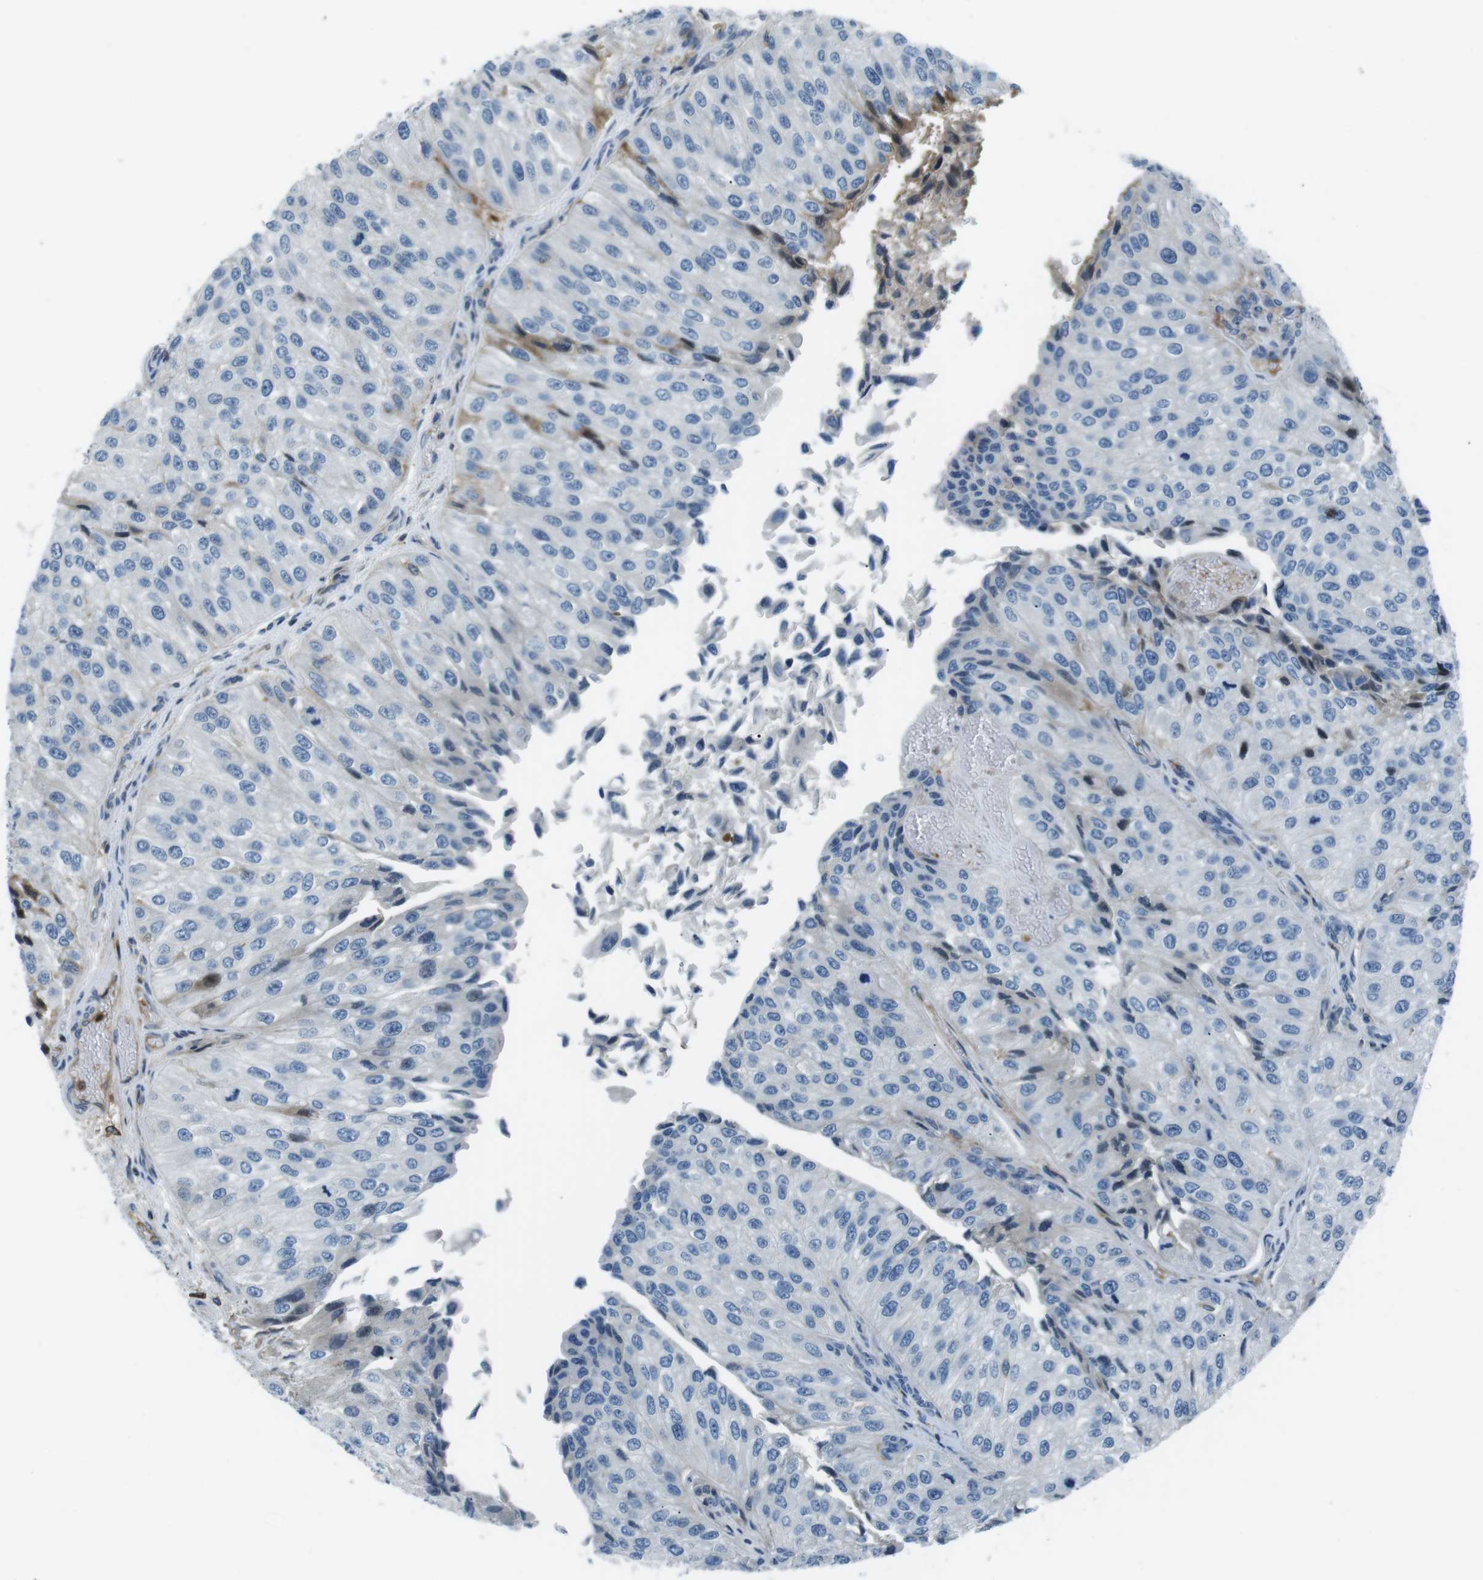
{"staining": {"intensity": "negative", "quantity": "none", "location": "none"}, "tissue": "urothelial cancer", "cell_type": "Tumor cells", "image_type": "cancer", "snomed": [{"axis": "morphology", "description": "Urothelial carcinoma, High grade"}, {"axis": "topography", "description": "Kidney"}, {"axis": "topography", "description": "Urinary bladder"}], "caption": "Tumor cells are negative for brown protein staining in urothelial carcinoma (high-grade).", "gene": "ARVCF", "patient": {"sex": "male", "age": 77}}